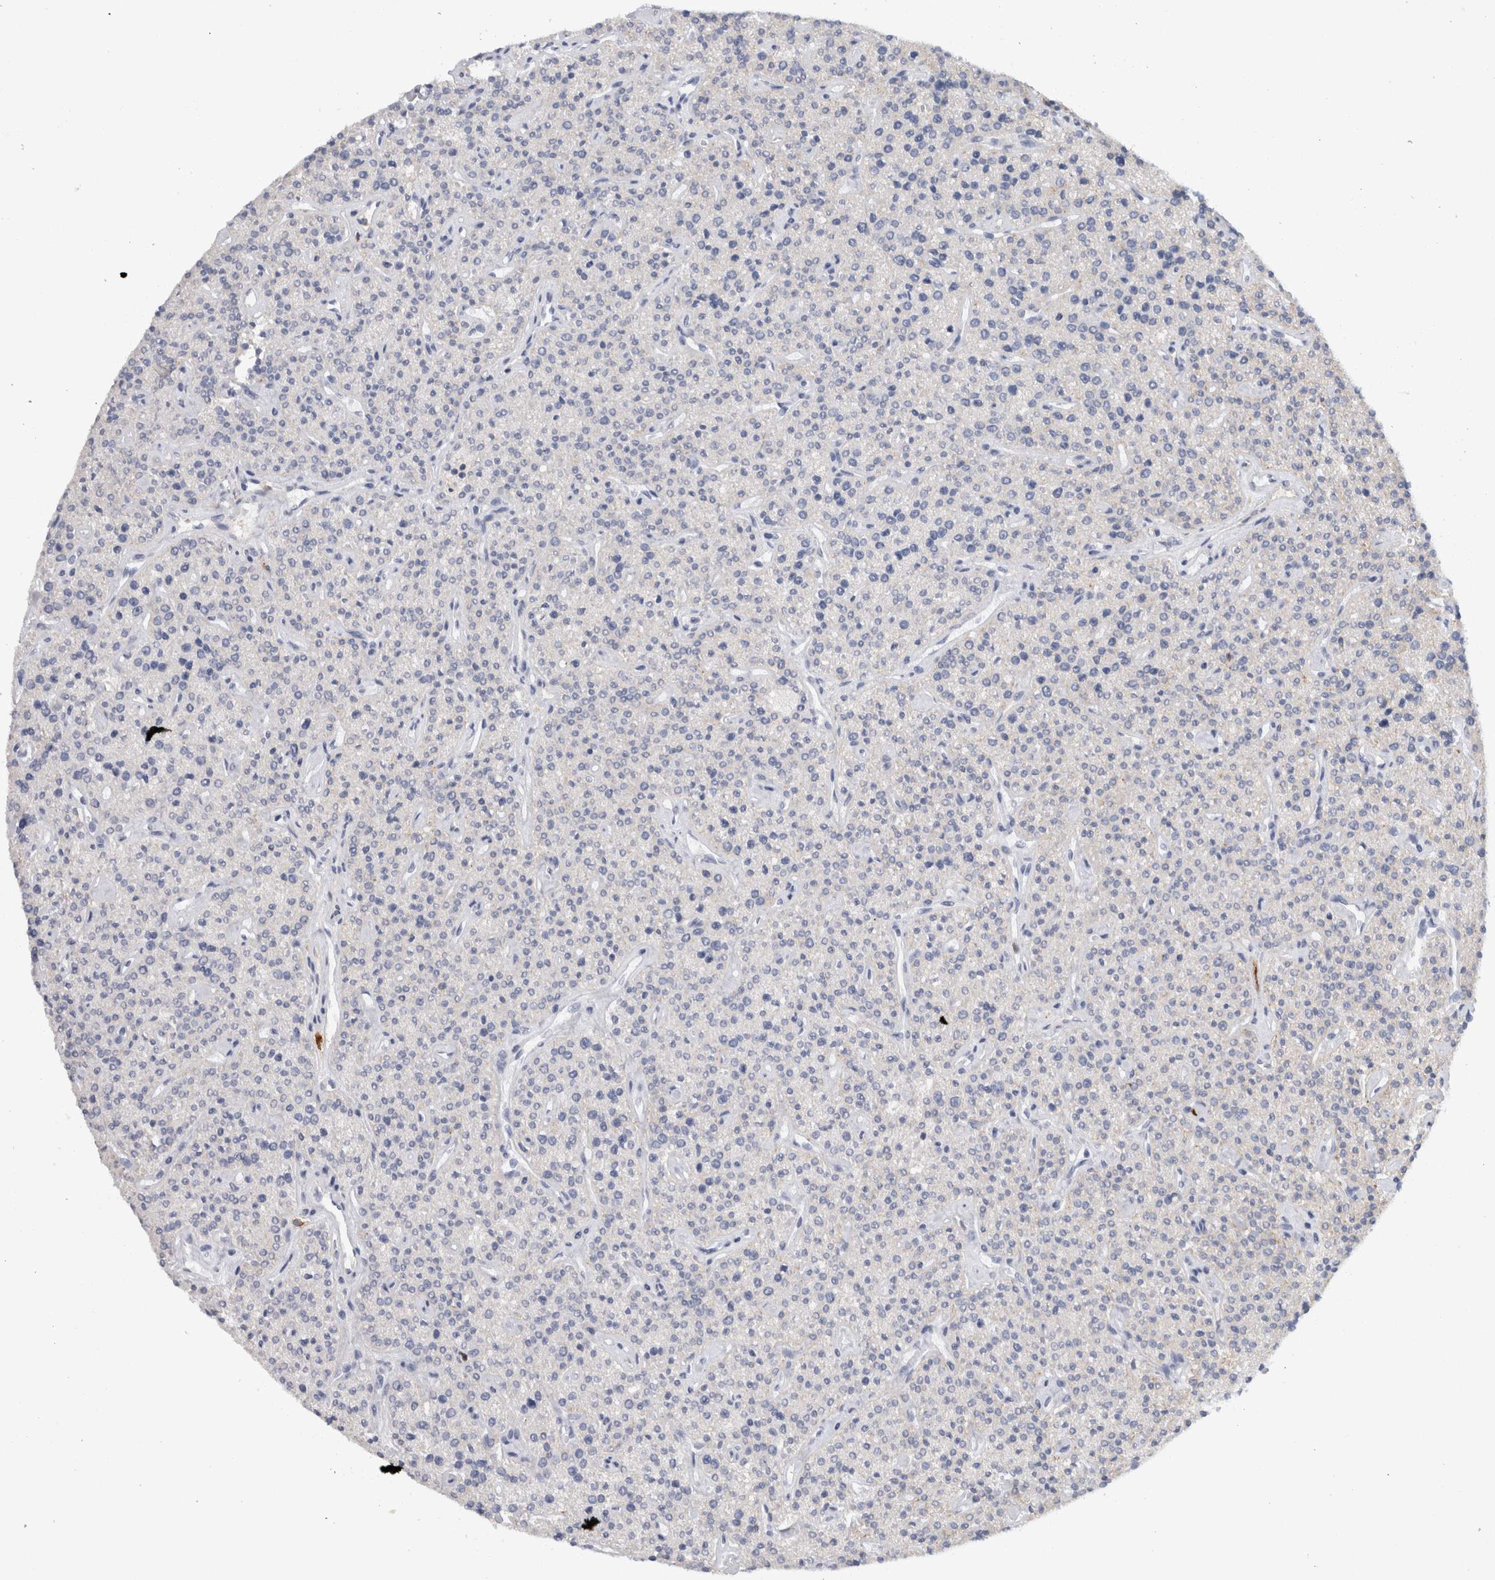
{"staining": {"intensity": "negative", "quantity": "none", "location": "none"}, "tissue": "parathyroid gland", "cell_type": "Glandular cells", "image_type": "normal", "snomed": [{"axis": "morphology", "description": "Normal tissue, NOS"}, {"axis": "topography", "description": "Parathyroid gland"}], "caption": "The histopathology image demonstrates no significant expression in glandular cells of parathyroid gland. The staining was performed using DAB (3,3'-diaminobenzidine) to visualize the protein expression in brown, while the nuclei were stained in blue with hematoxylin (Magnification: 20x).", "gene": "CD63", "patient": {"sex": "male", "age": 46}}